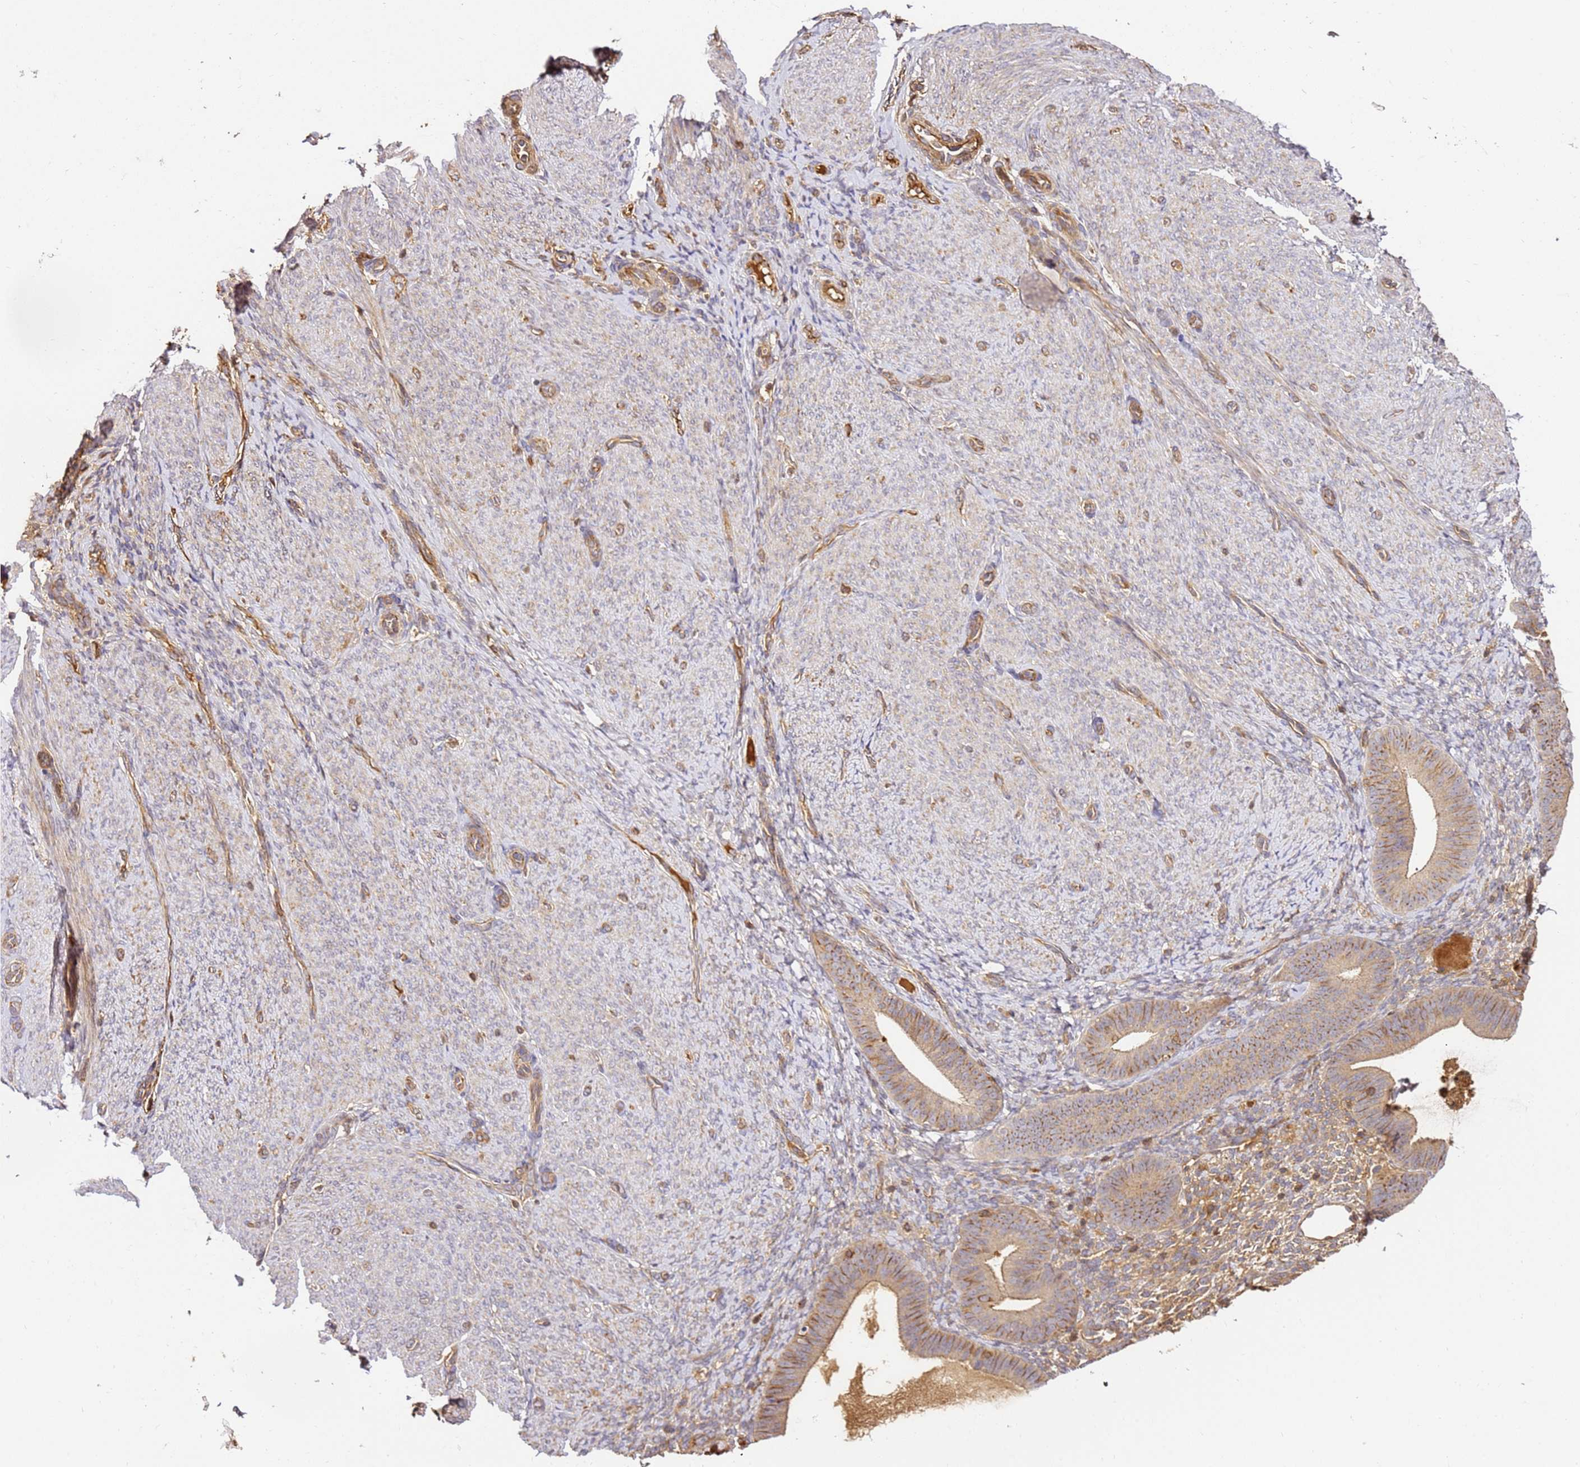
{"staining": {"intensity": "moderate", "quantity": ">75%", "location": "cytoplasmic/membranous"}, "tissue": "endometrium", "cell_type": "Cells in endometrial stroma", "image_type": "normal", "snomed": [{"axis": "morphology", "description": "Normal tissue, NOS"}, {"axis": "topography", "description": "Endometrium"}], "caption": "IHC of normal endometrium shows medium levels of moderate cytoplasmic/membranous expression in approximately >75% of cells in endometrial stroma.", "gene": "KATNAL2", "patient": {"sex": "female", "age": 65}}